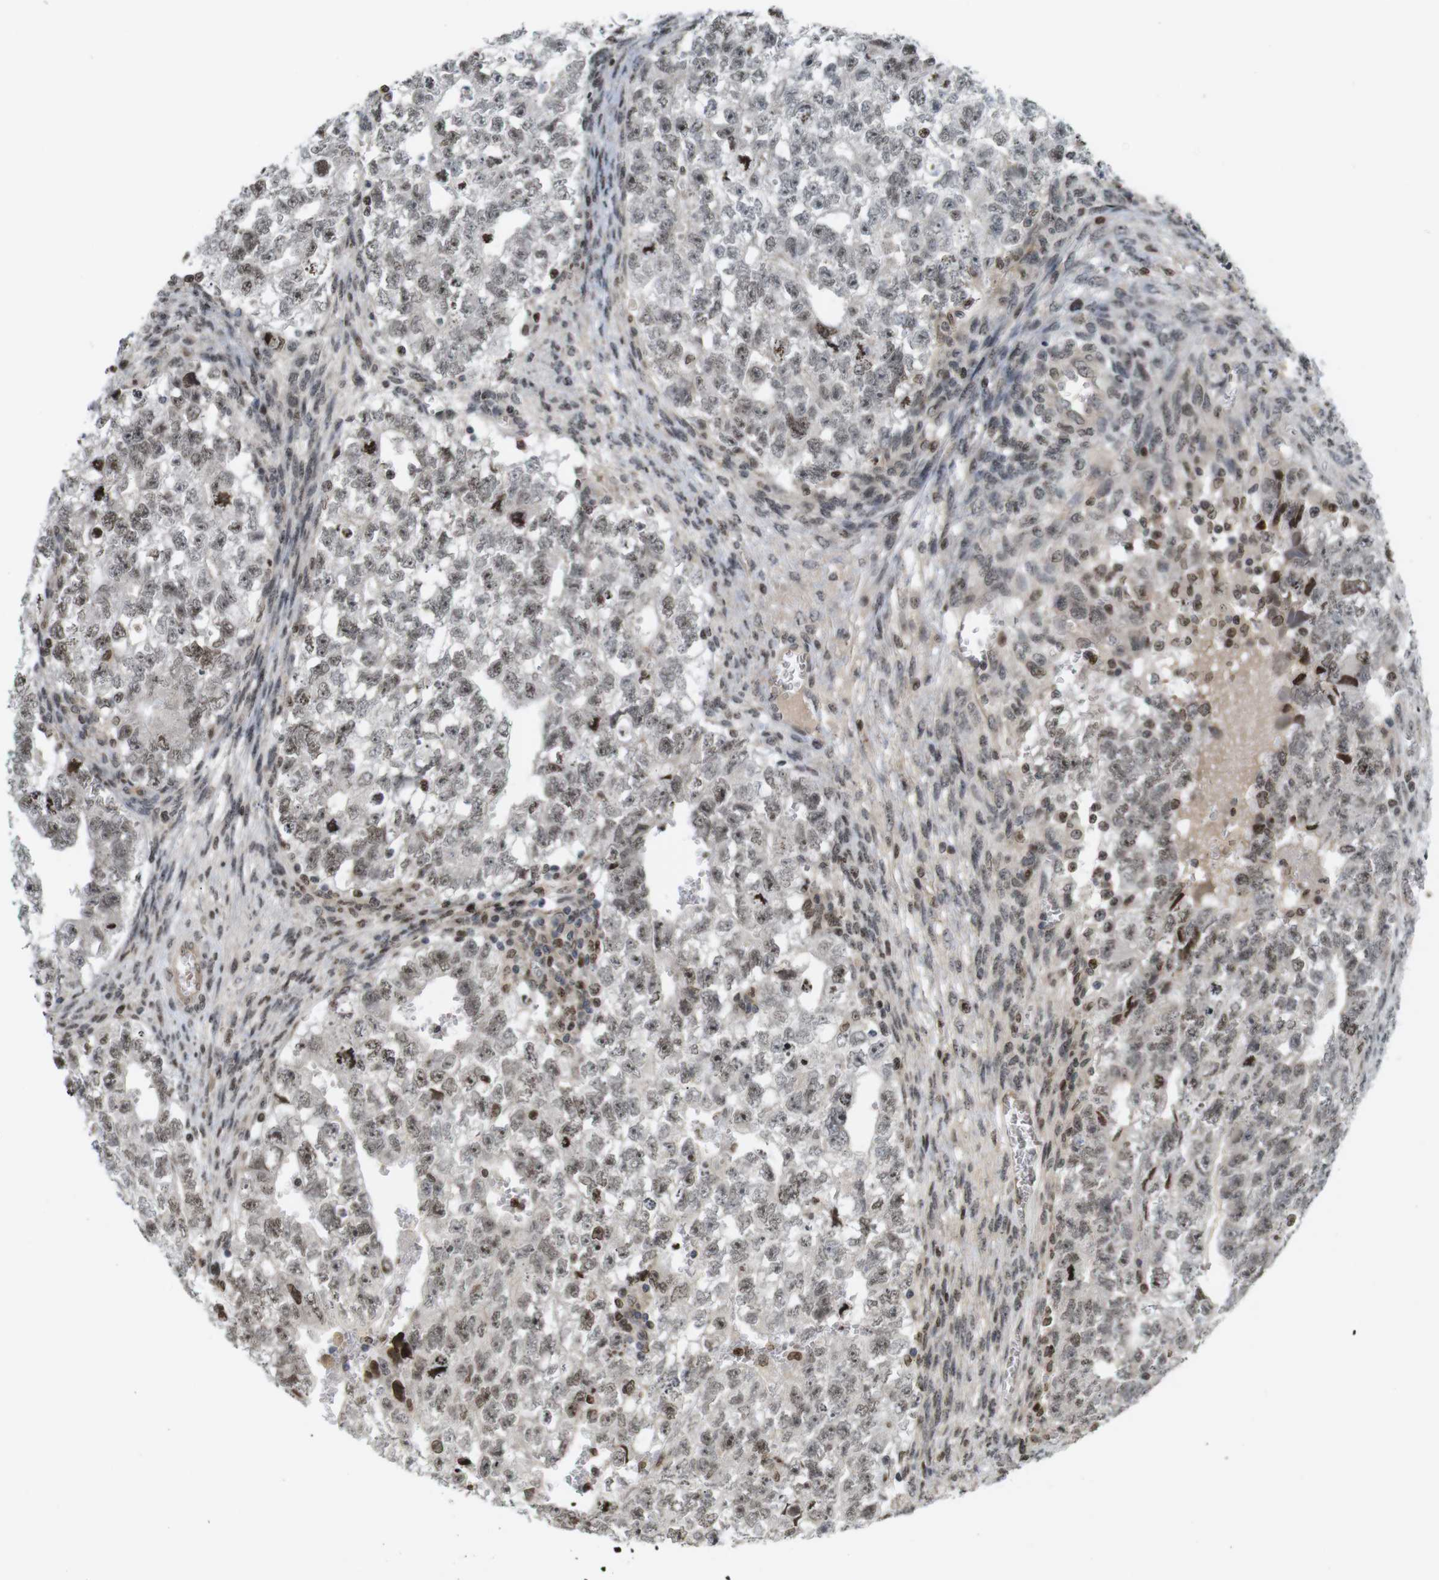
{"staining": {"intensity": "weak", "quantity": "25%-75%", "location": "nuclear"}, "tissue": "testis cancer", "cell_type": "Tumor cells", "image_type": "cancer", "snomed": [{"axis": "morphology", "description": "Seminoma, NOS"}, {"axis": "morphology", "description": "Carcinoma, Embryonal, NOS"}, {"axis": "topography", "description": "Testis"}], "caption": "IHC photomicrograph of testis cancer stained for a protein (brown), which demonstrates low levels of weak nuclear expression in about 25%-75% of tumor cells.", "gene": "MBD1", "patient": {"sex": "male", "age": 38}}